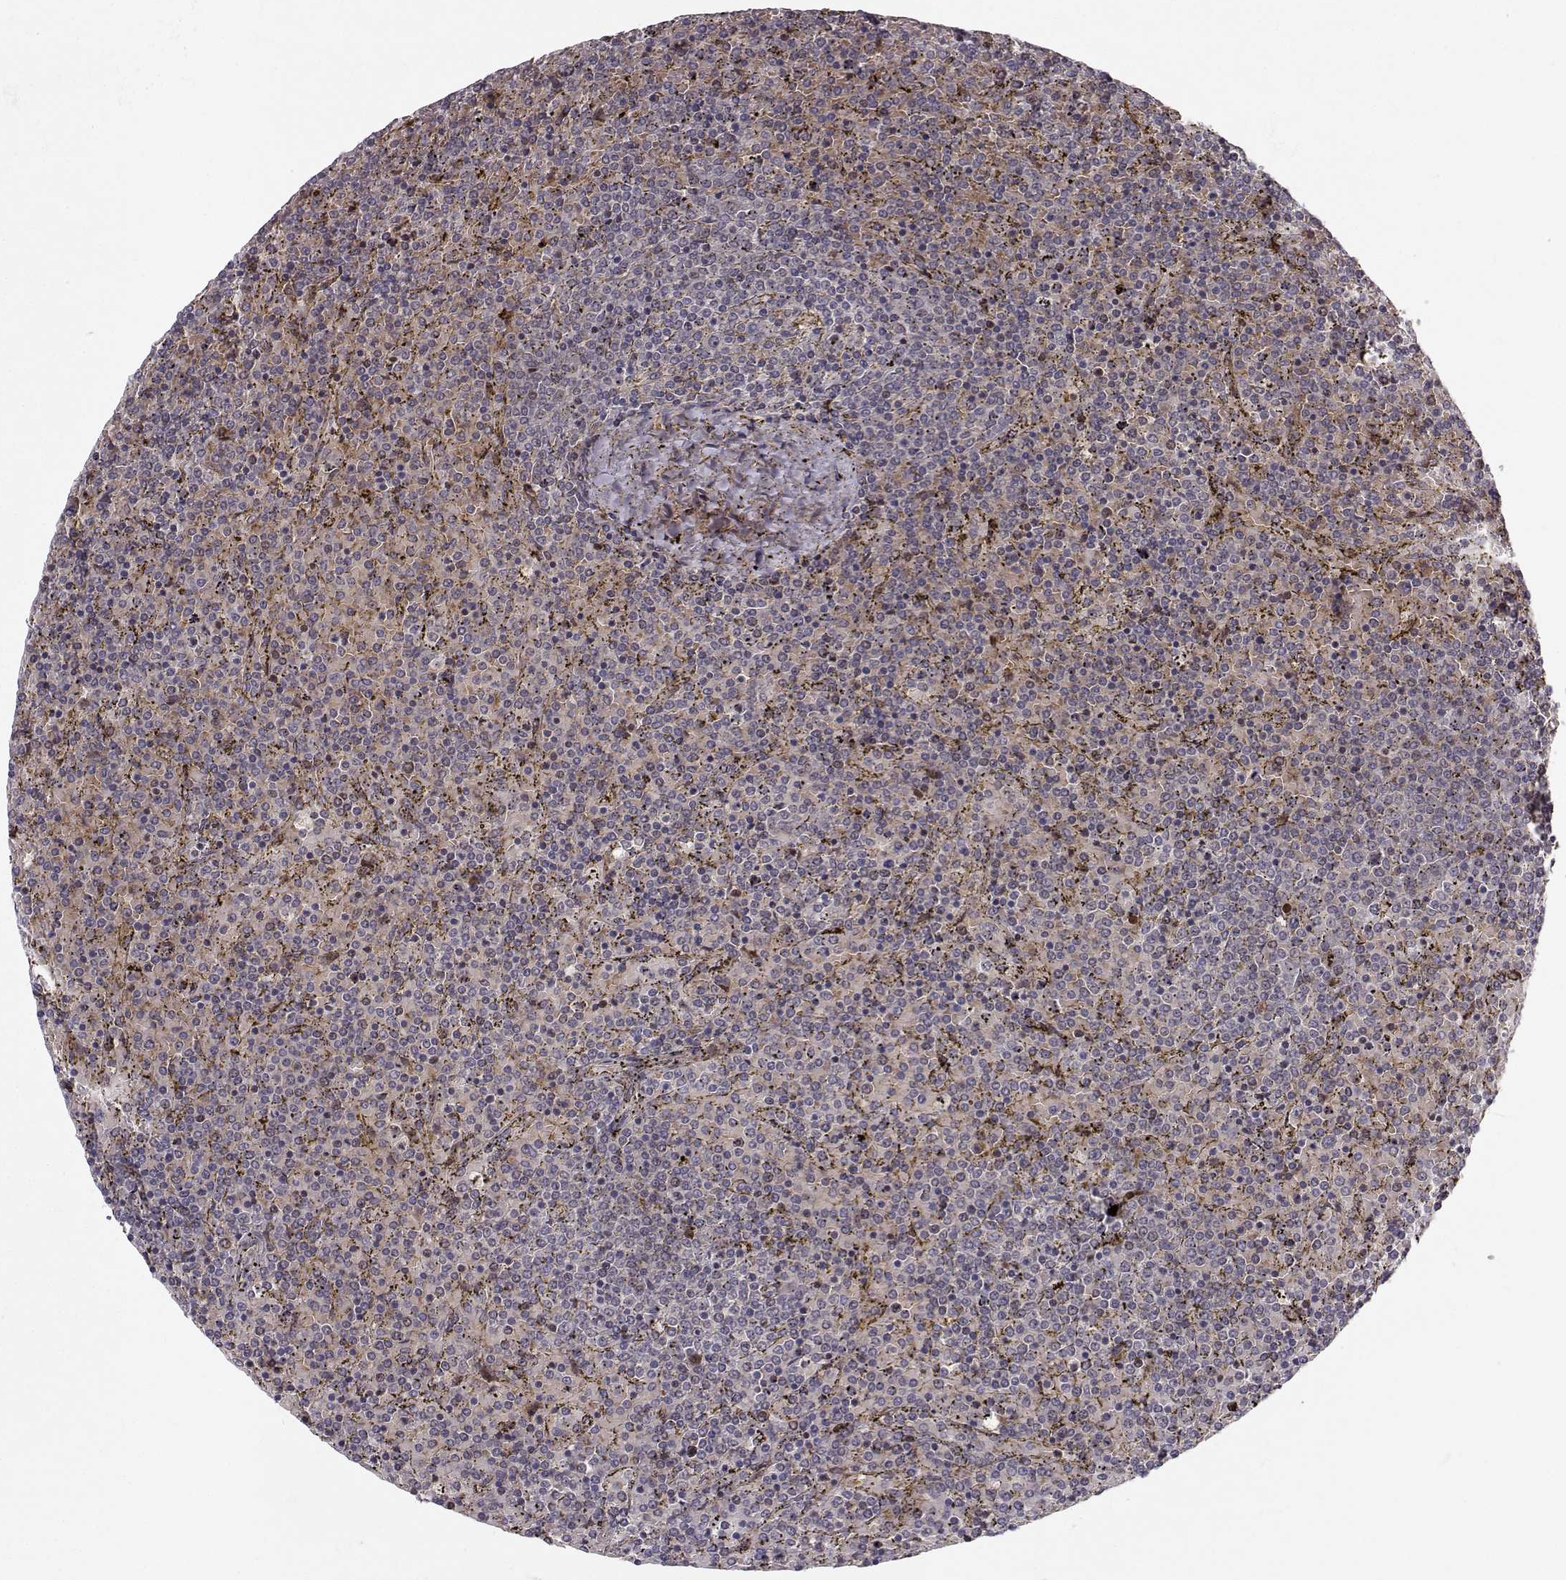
{"staining": {"intensity": "negative", "quantity": "none", "location": "none"}, "tissue": "lymphoma", "cell_type": "Tumor cells", "image_type": "cancer", "snomed": [{"axis": "morphology", "description": "Malignant lymphoma, non-Hodgkin's type, Low grade"}, {"axis": "topography", "description": "Spleen"}], "caption": "Micrograph shows no significant protein positivity in tumor cells of low-grade malignant lymphoma, non-Hodgkin's type. (Stains: DAB immunohistochemistry with hematoxylin counter stain, Microscopy: brightfield microscopy at high magnification).", "gene": "APC", "patient": {"sex": "female", "age": 77}}